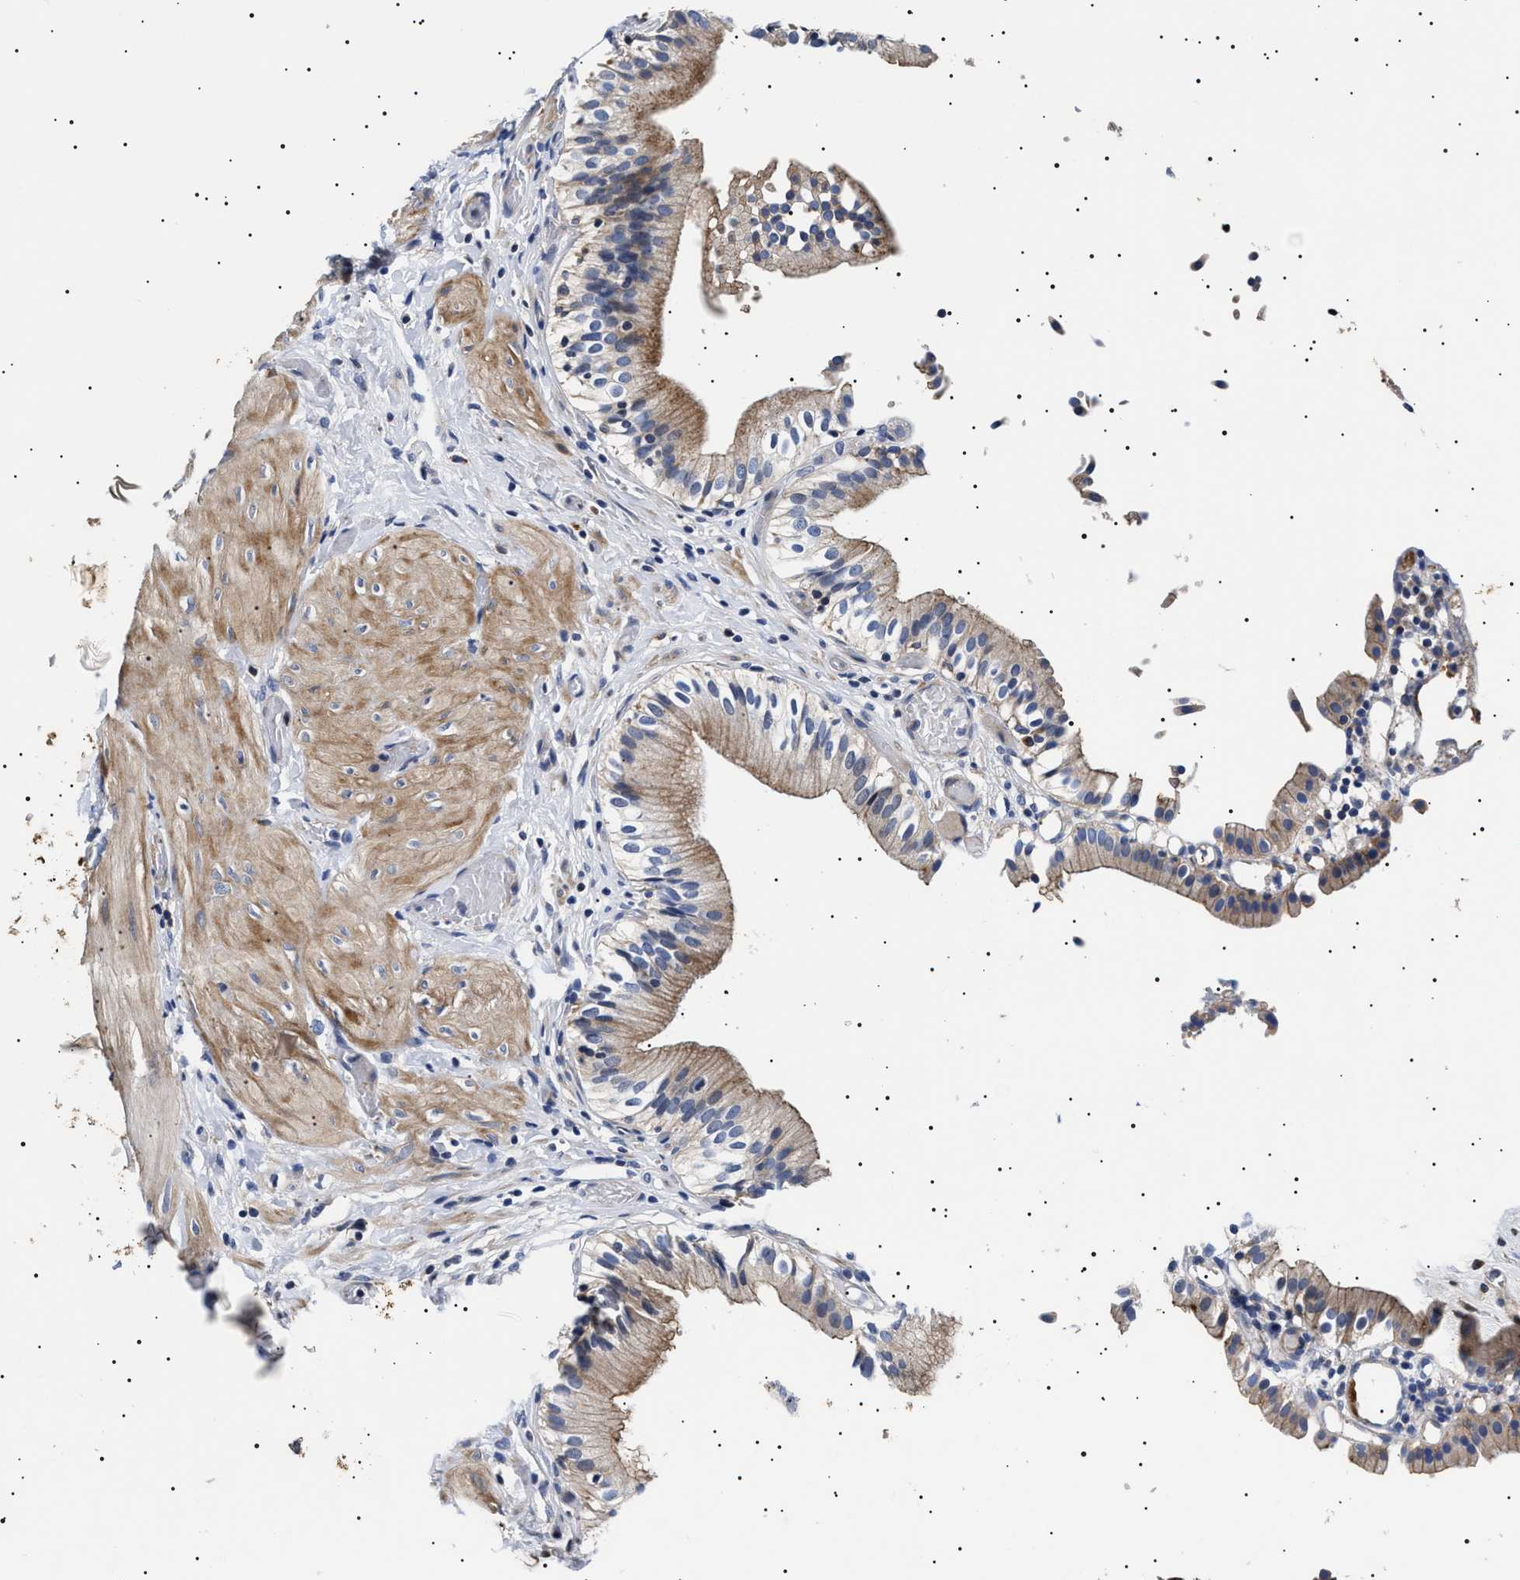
{"staining": {"intensity": "moderate", "quantity": "25%-75%", "location": "cytoplasmic/membranous"}, "tissue": "gallbladder", "cell_type": "Glandular cells", "image_type": "normal", "snomed": [{"axis": "morphology", "description": "Normal tissue, NOS"}, {"axis": "topography", "description": "Gallbladder"}], "caption": "Protein expression analysis of normal gallbladder shows moderate cytoplasmic/membranous positivity in about 25%-75% of glandular cells.", "gene": "SLC4A7", "patient": {"sex": "male", "age": 65}}